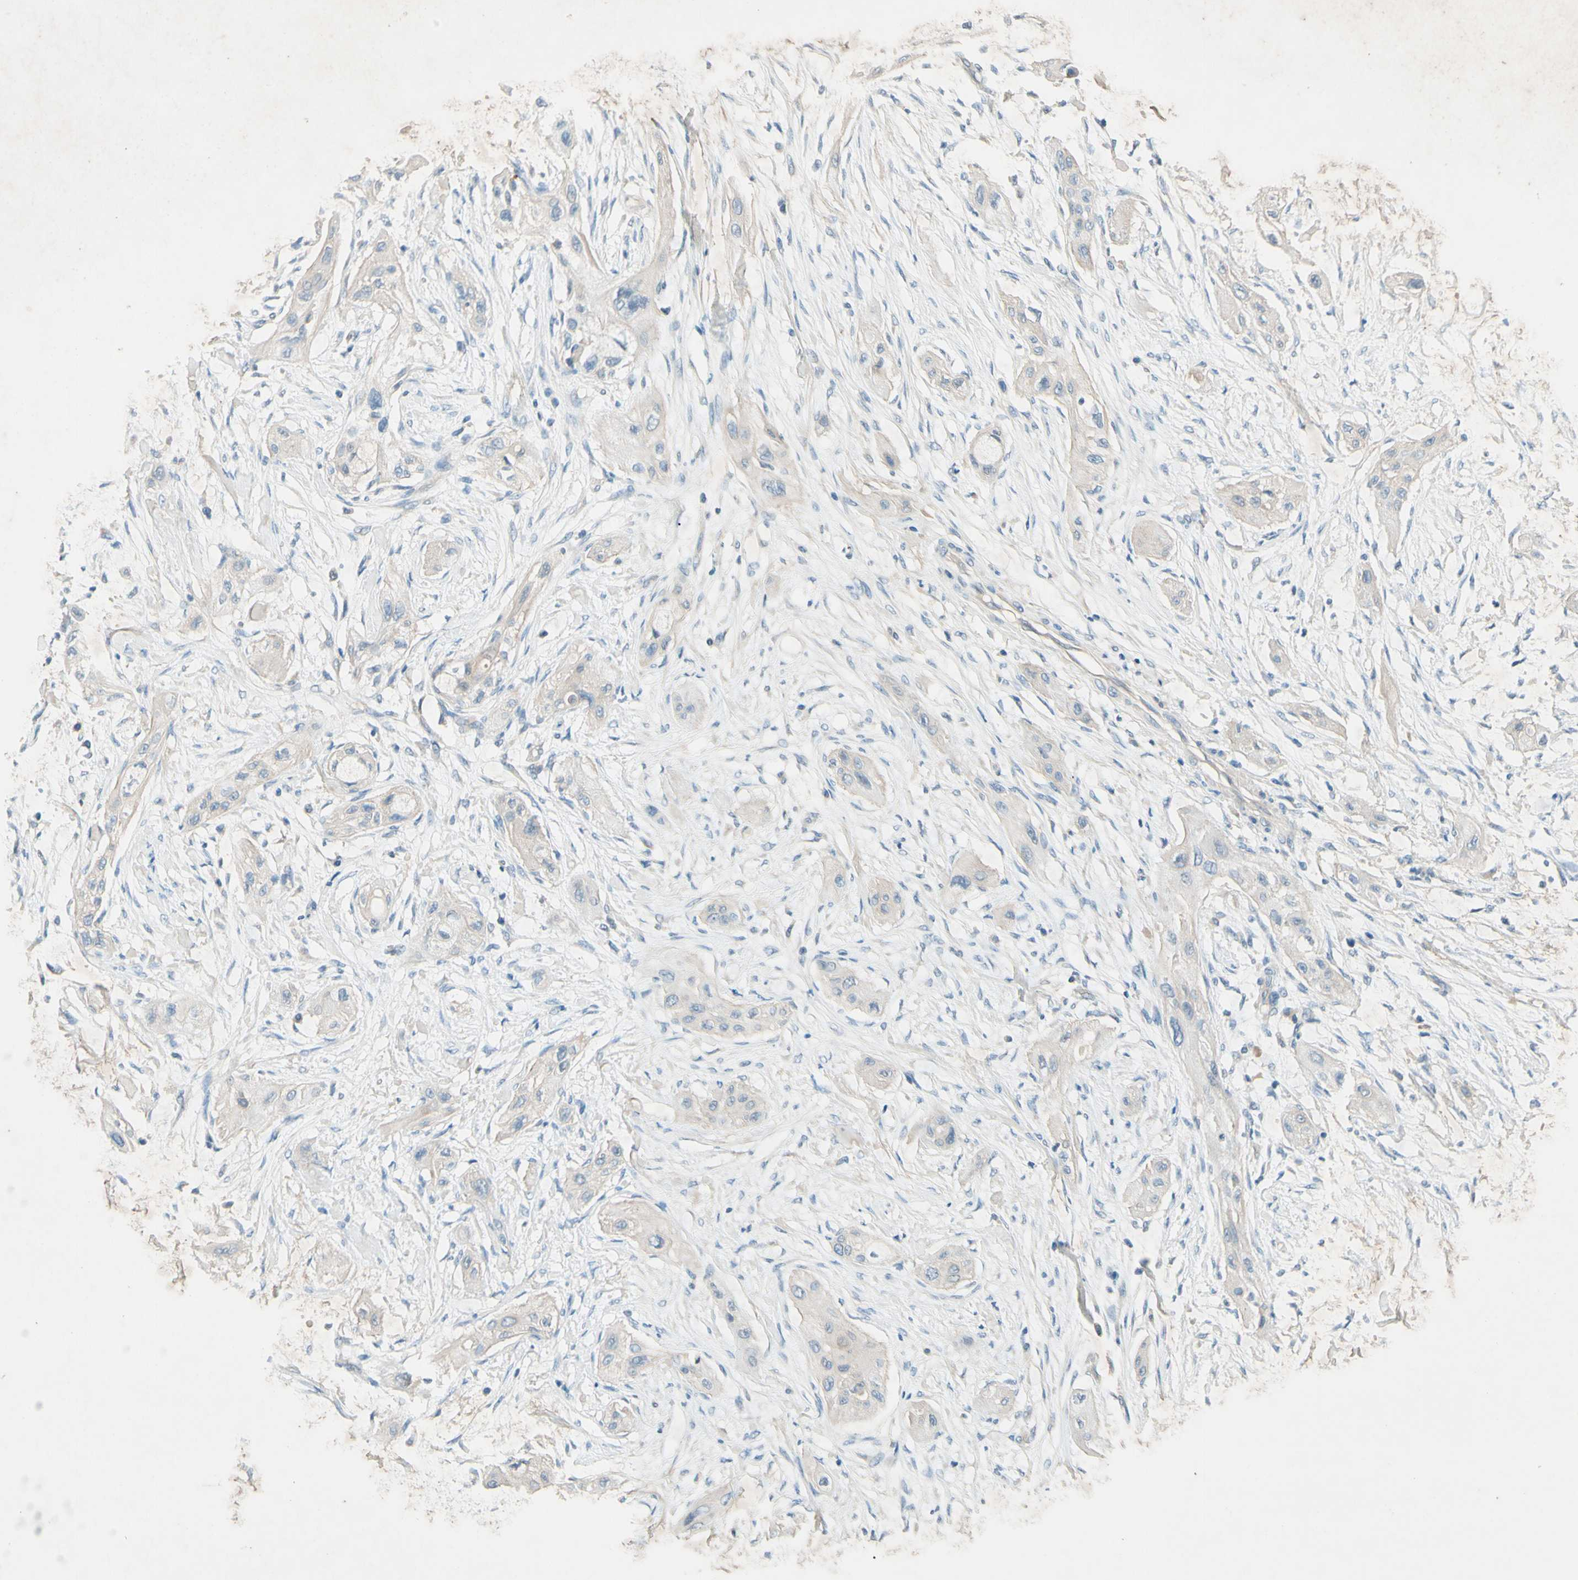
{"staining": {"intensity": "negative", "quantity": "none", "location": "none"}, "tissue": "lung cancer", "cell_type": "Tumor cells", "image_type": "cancer", "snomed": [{"axis": "morphology", "description": "Squamous cell carcinoma, NOS"}, {"axis": "topography", "description": "Lung"}], "caption": "Lung cancer stained for a protein using IHC shows no expression tumor cells.", "gene": "IL2", "patient": {"sex": "female", "age": 47}}